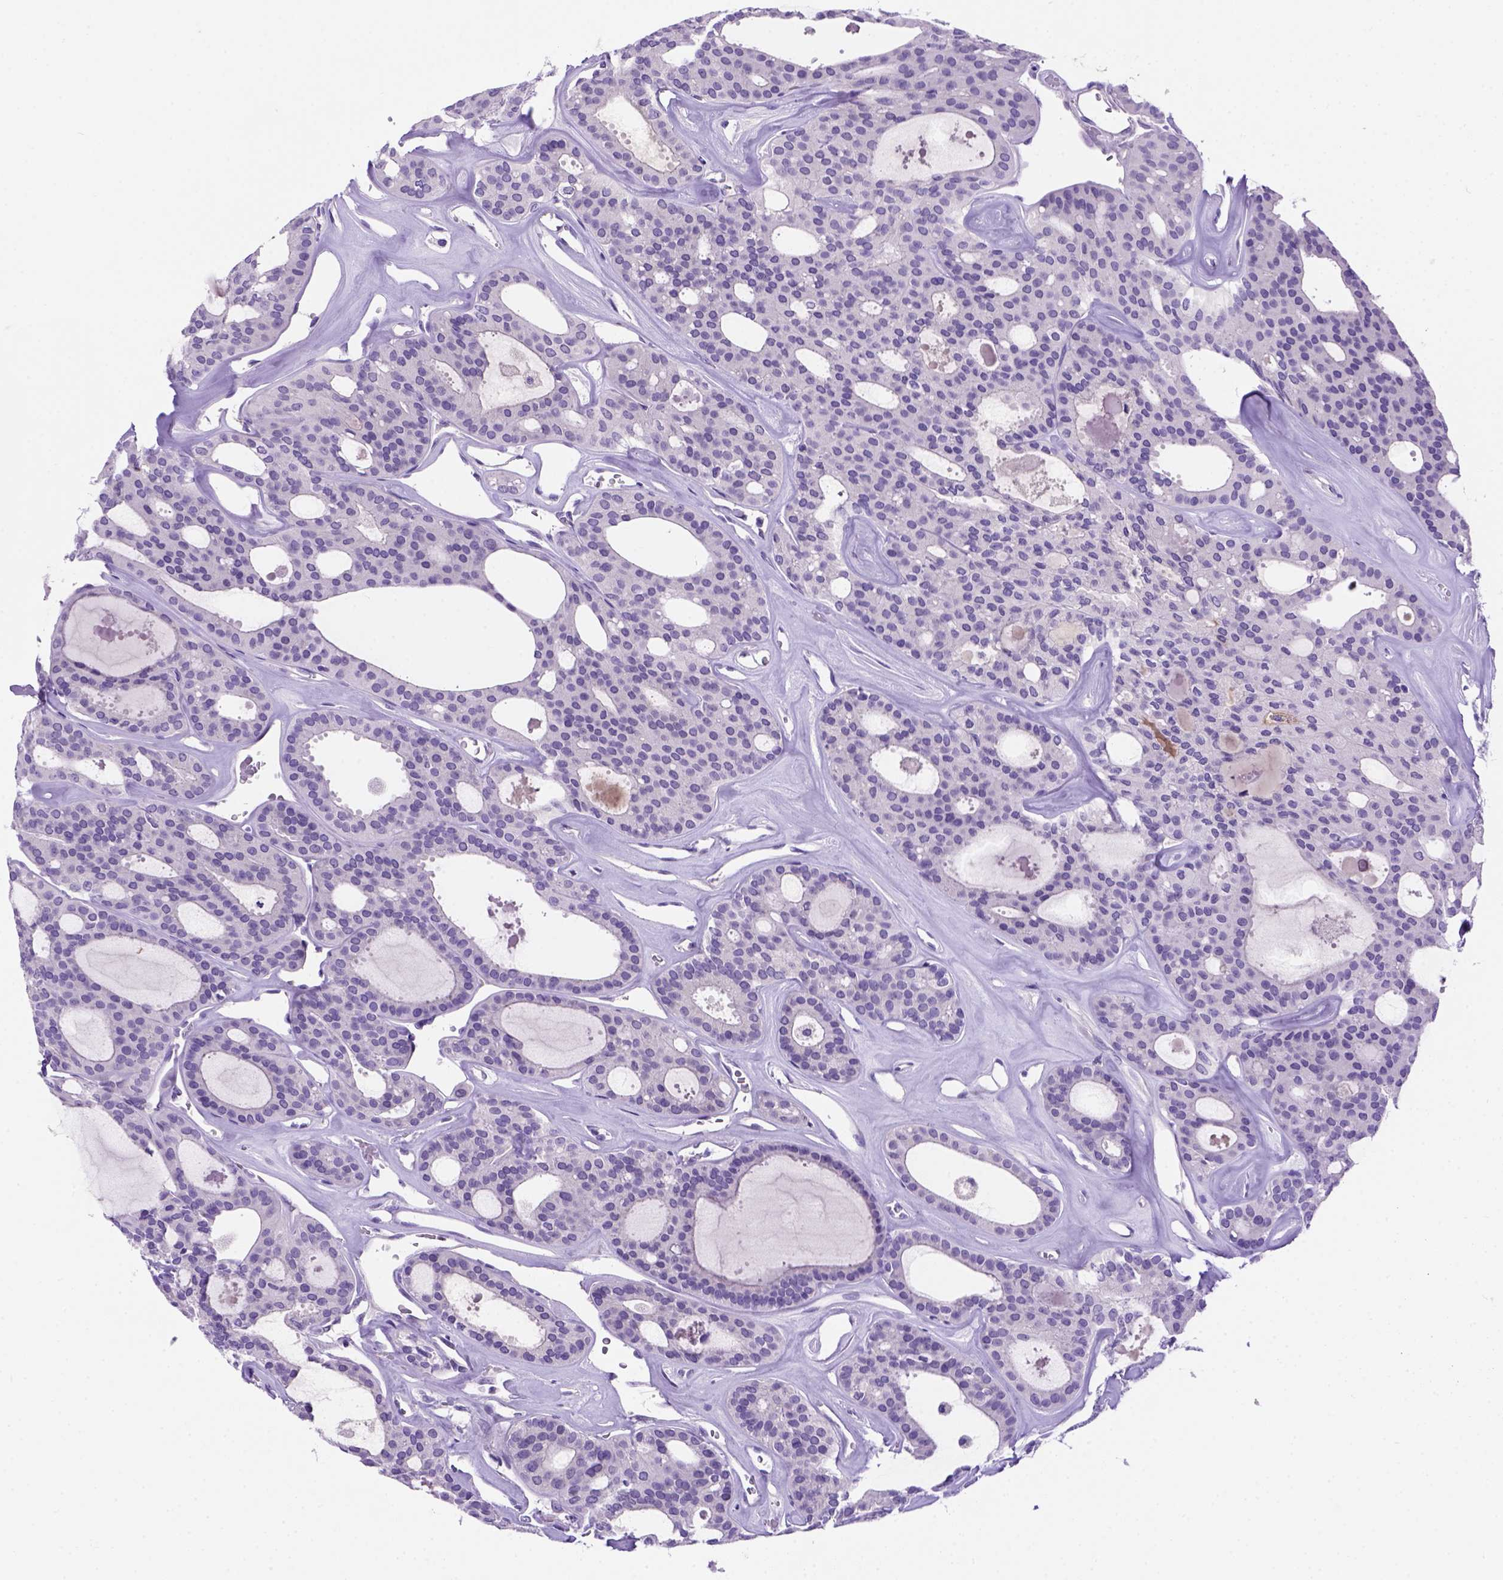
{"staining": {"intensity": "negative", "quantity": "none", "location": "none"}, "tissue": "thyroid cancer", "cell_type": "Tumor cells", "image_type": "cancer", "snomed": [{"axis": "morphology", "description": "Follicular adenoma carcinoma, NOS"}, {"axis": "topography", "description": "Thyroid gland"}], "caption": "The photomicrograph demonstrates no significant staining in tumor cells of thyroid cancer.", "gene": "FAM81B", "patient": {"sex": "male", "age": 75}}